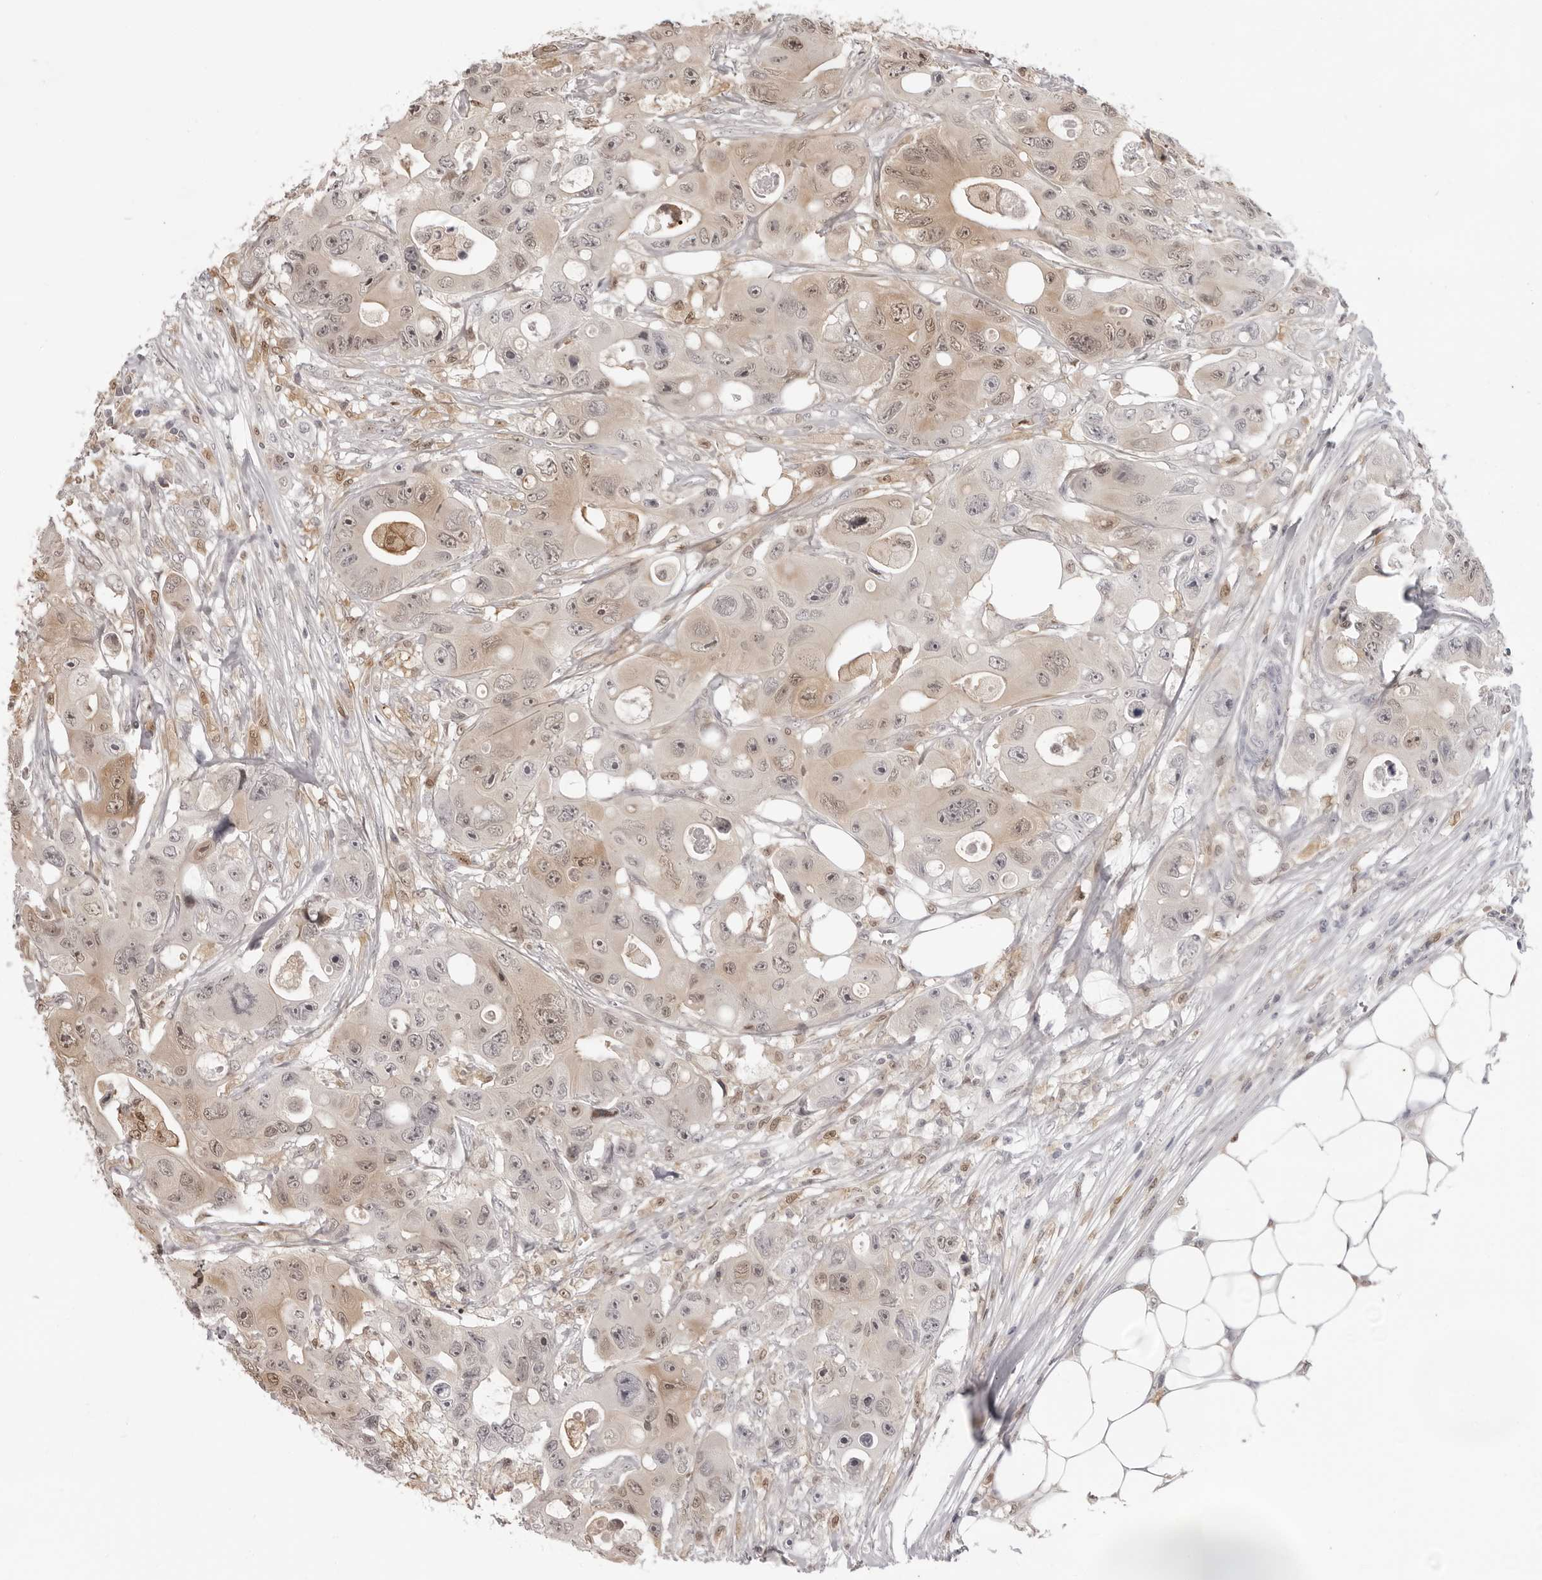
{"staining": {"intensity": "moderate", "quantity": "<25%", "location": "nuclear"}, "tissue": "colorectal cancer", "cell_type": "Tumor cells", "image_type": "cancer", "snomed": [{"axis": "morphology", "description": "Adenocarcinoma, NOS"}, {"axis": "topography", "description": "Colon"}], "caption": "This photomicrograph exhibits IHC staining of human colorectal adenocarcinoma, with low moderate nuclear staining in about <25% of tumor cells.", "gene": "SRGAP2", "patient": {"sex": "female", "age": 46}}